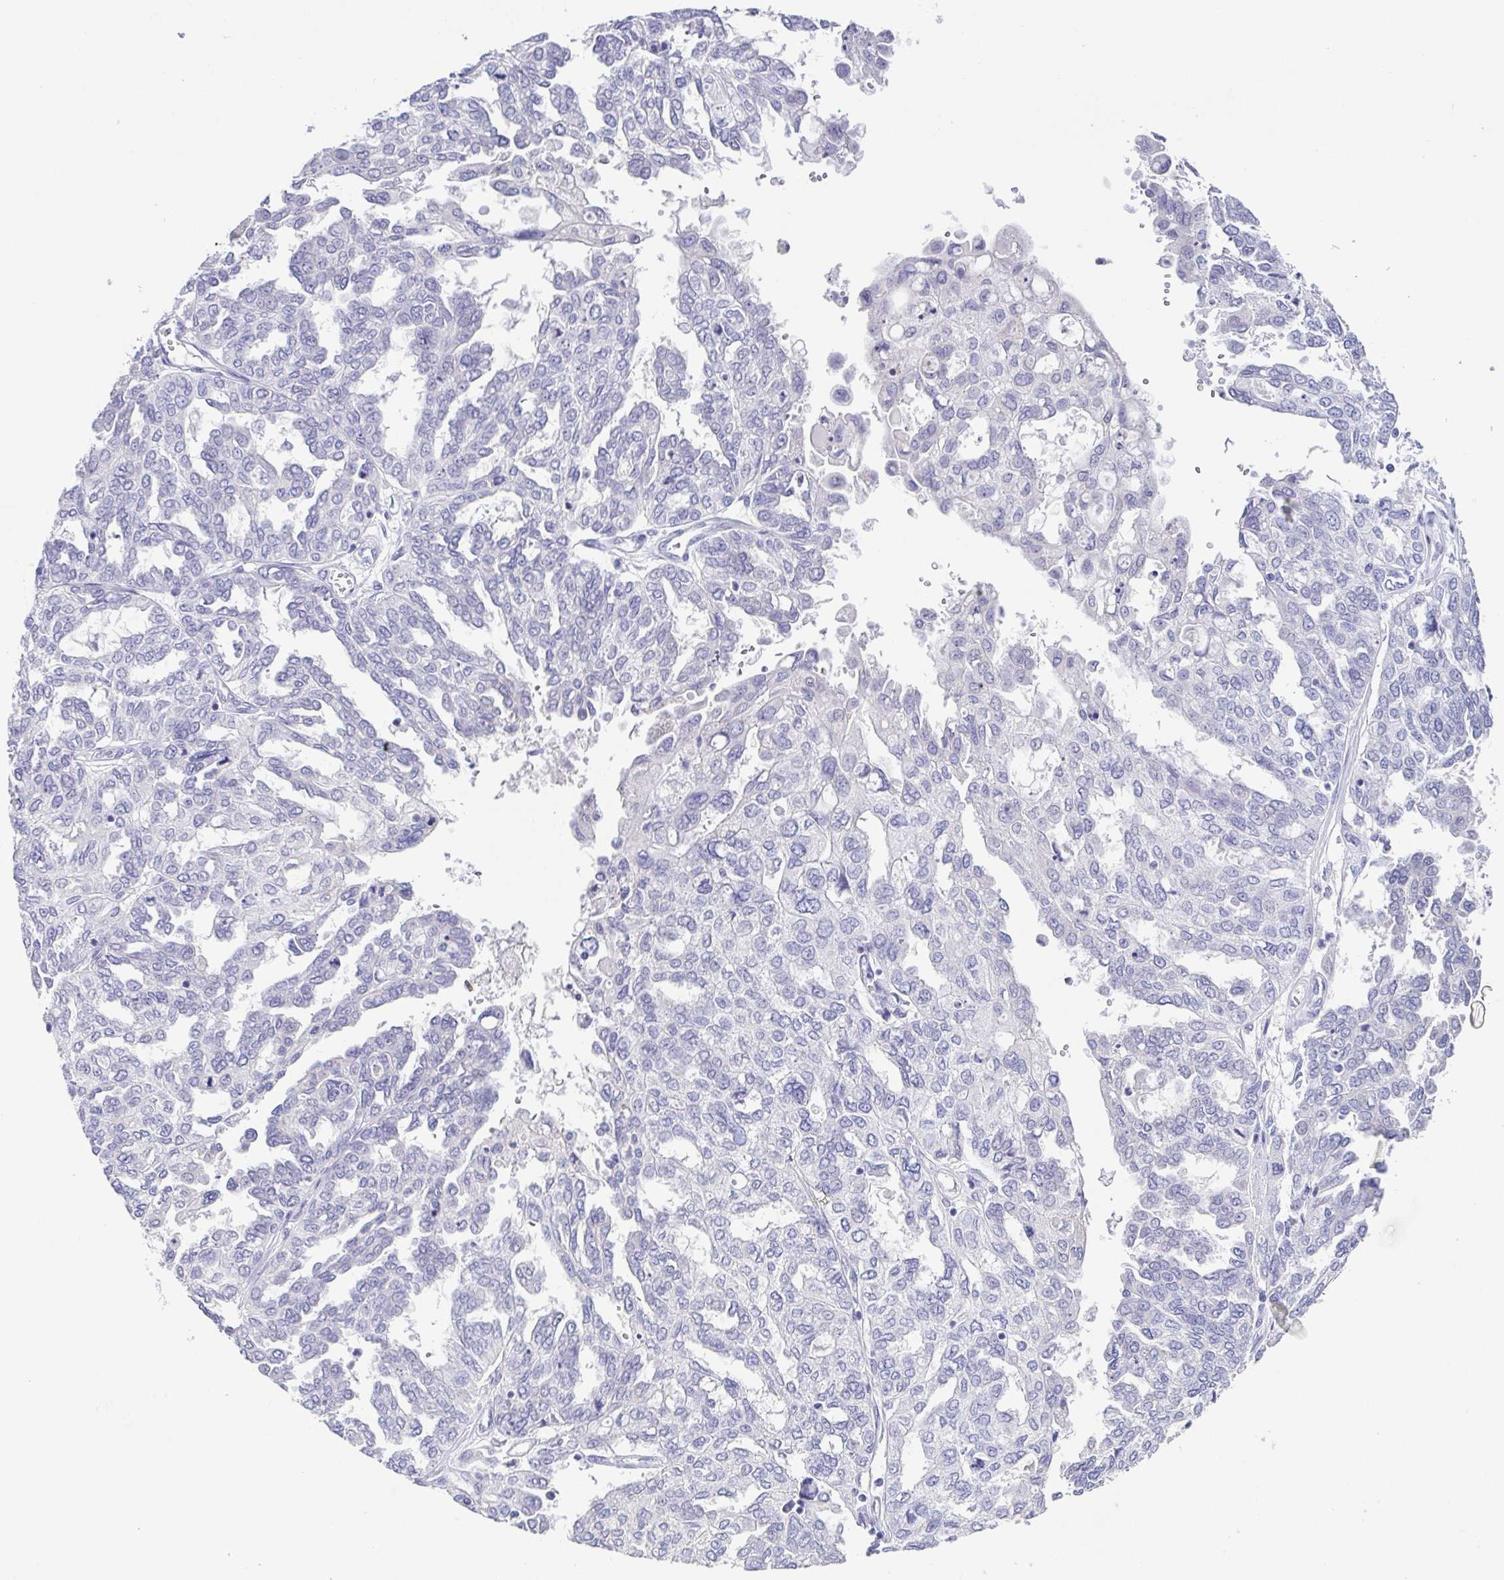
{"staining": {"intensity": "negative", "quantity": "none", "location": "none"}, "tissue": "ovarian cancer", "cell_type": "Tumor cells", "image_type": "cancer", "snomed": [{"axis": "morphology", "description": "Cystadenocarcinoma, serous, NOS"}, {"axis": "topography", "description": "Ovary"}], "caption": "High magnification brightfield microscopy of serous cystadenocarcinoma (ovarian) stained with DAB (3,3'-diaminobenzidine) (brown) and counterstained with hematoxylin (blue): tumor cells show no significant positivity.", "gene": "RDH11", "patient": {"sex": "female", "age": 53}}